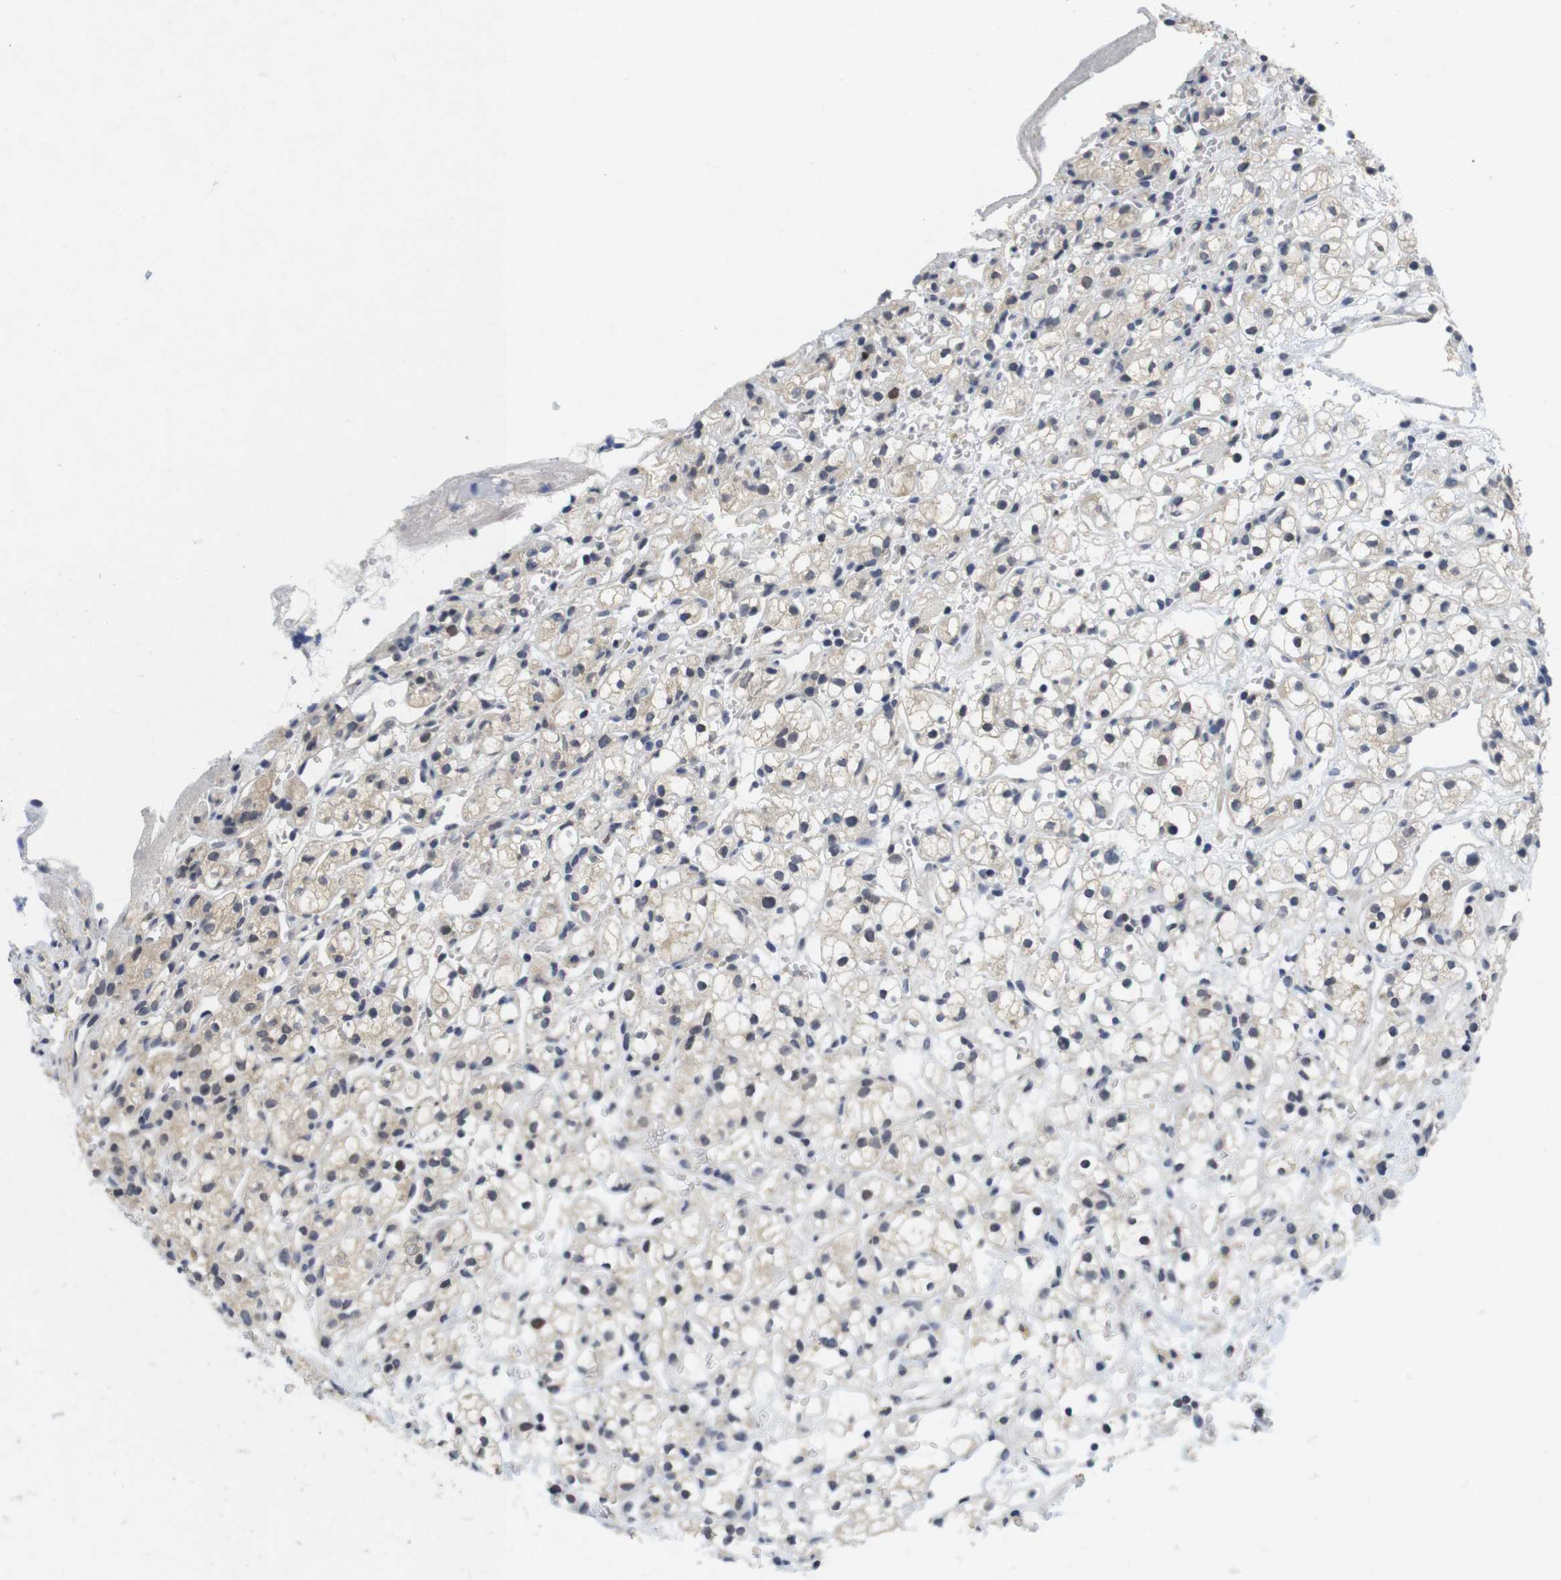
{"staining": {"intensity": "weak", "quantity": ">75%", "location": "cytoplasmic/membranous,nuclear"}, "tissue": "renal cancer", "cell_type": "Tumor cells", "image_type": "cancer", "snomed": [{"axis": "morphology", "description": "Adenocarcinoma, NOS"}, {"axis": "topography", "description": "Kidney"}], "caption": "Immunohistochemical staining of renal cancer demonstrates weak cytoplasmic/membranous and nuclear protein expression in approximately >75% of tumor cells.", "gene": "SKP2", "patient": {"sex": "male", "age": 61}}